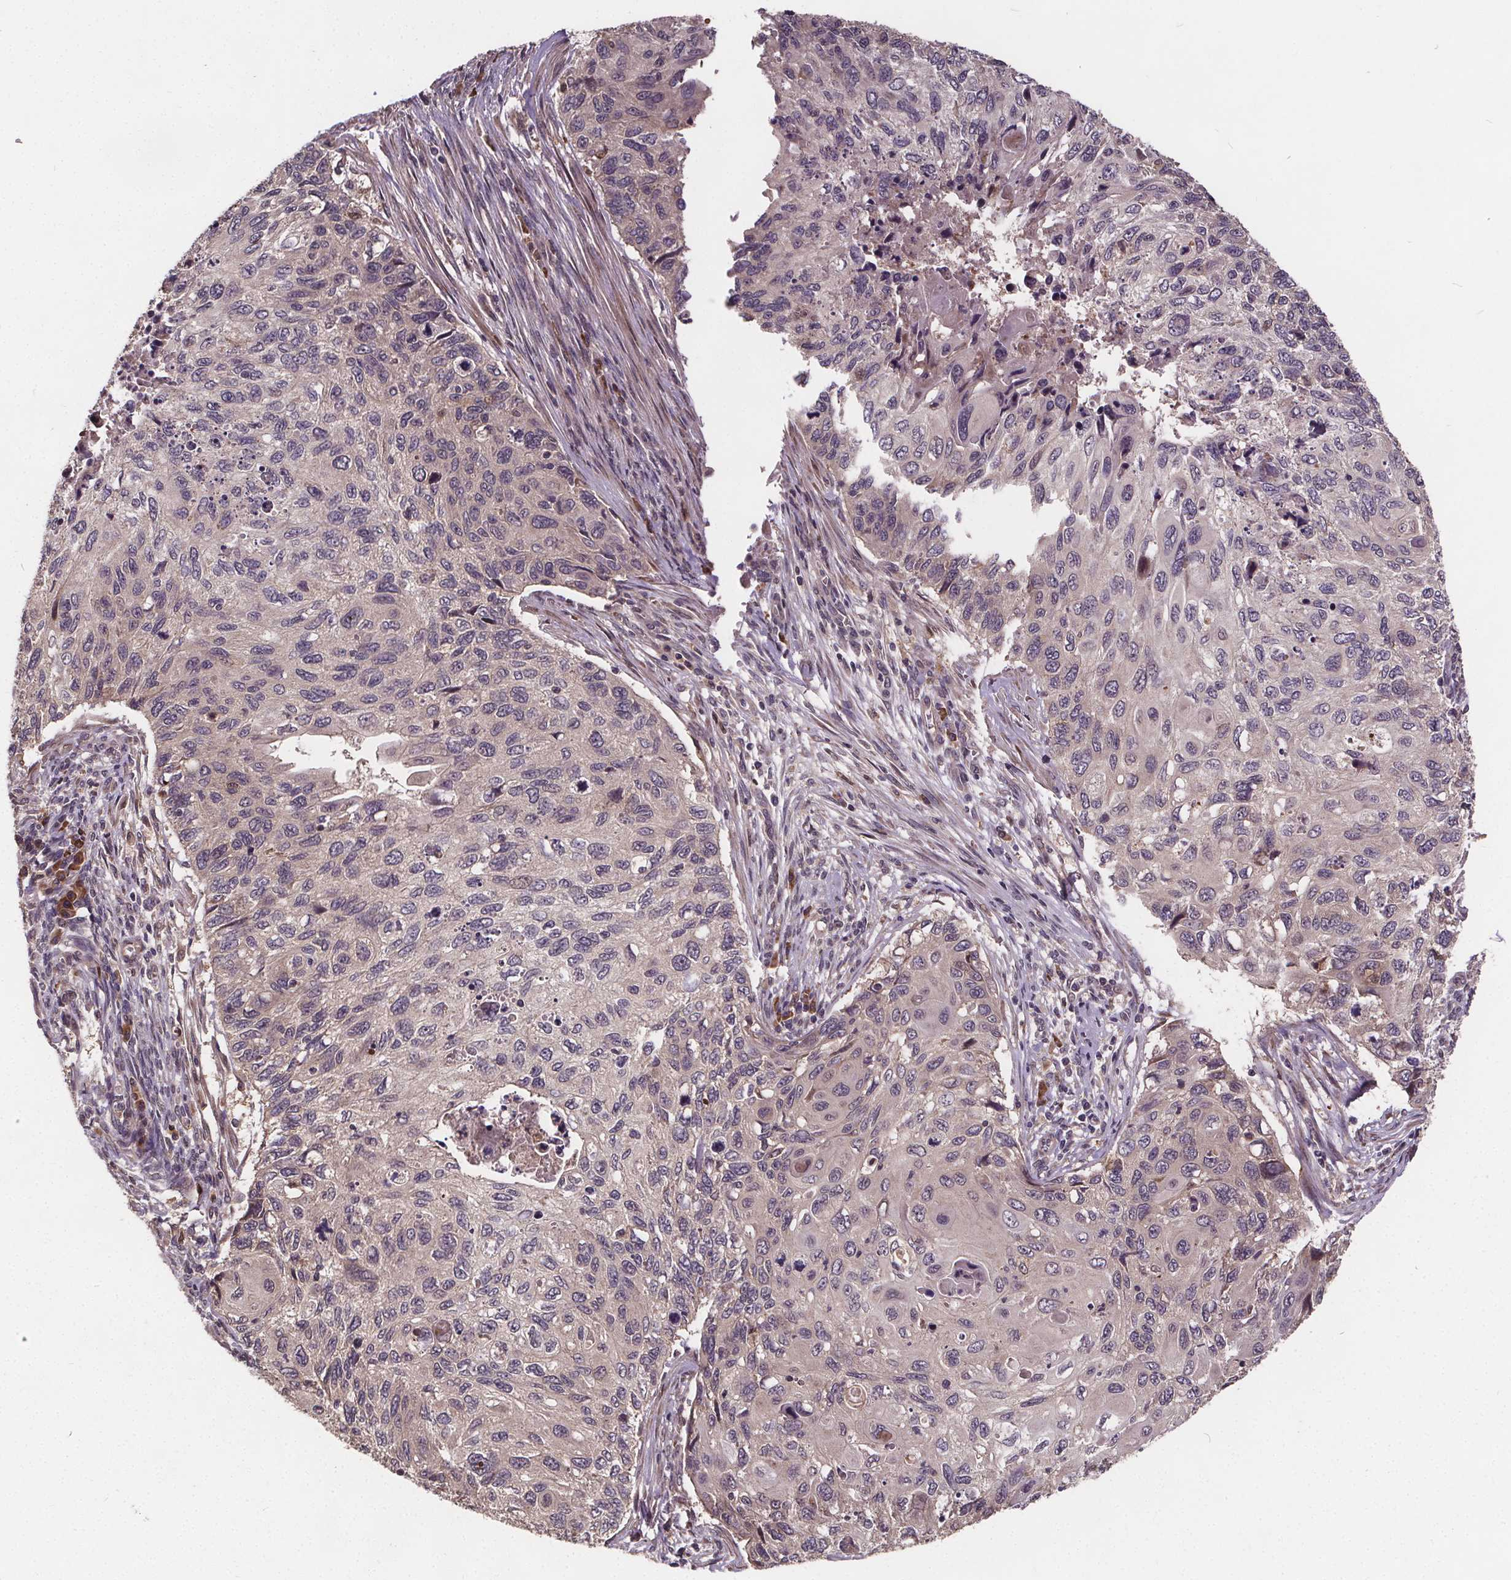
{"staining": {"intensity": "negative", "quantity": "none", "location": "none"}, "tissue": "cervical cancer", "cell_type": "Tumor cells", "image_type": "cancer", "snomed": [{"axis": "morphology", "description": "Squamous cell carcinoma, NOS"}, {"axis": "topography", "description": "Cervix"}], "caption": "Micrograph shows no significant protein positivity in tumor cells of cervical cancer (squamous cell carcinoma). (DAB IHC visualized using brightfield microscopy, high magnification).", "gene": "USP9X", "patient": {"sex": "female", "age": 70}}